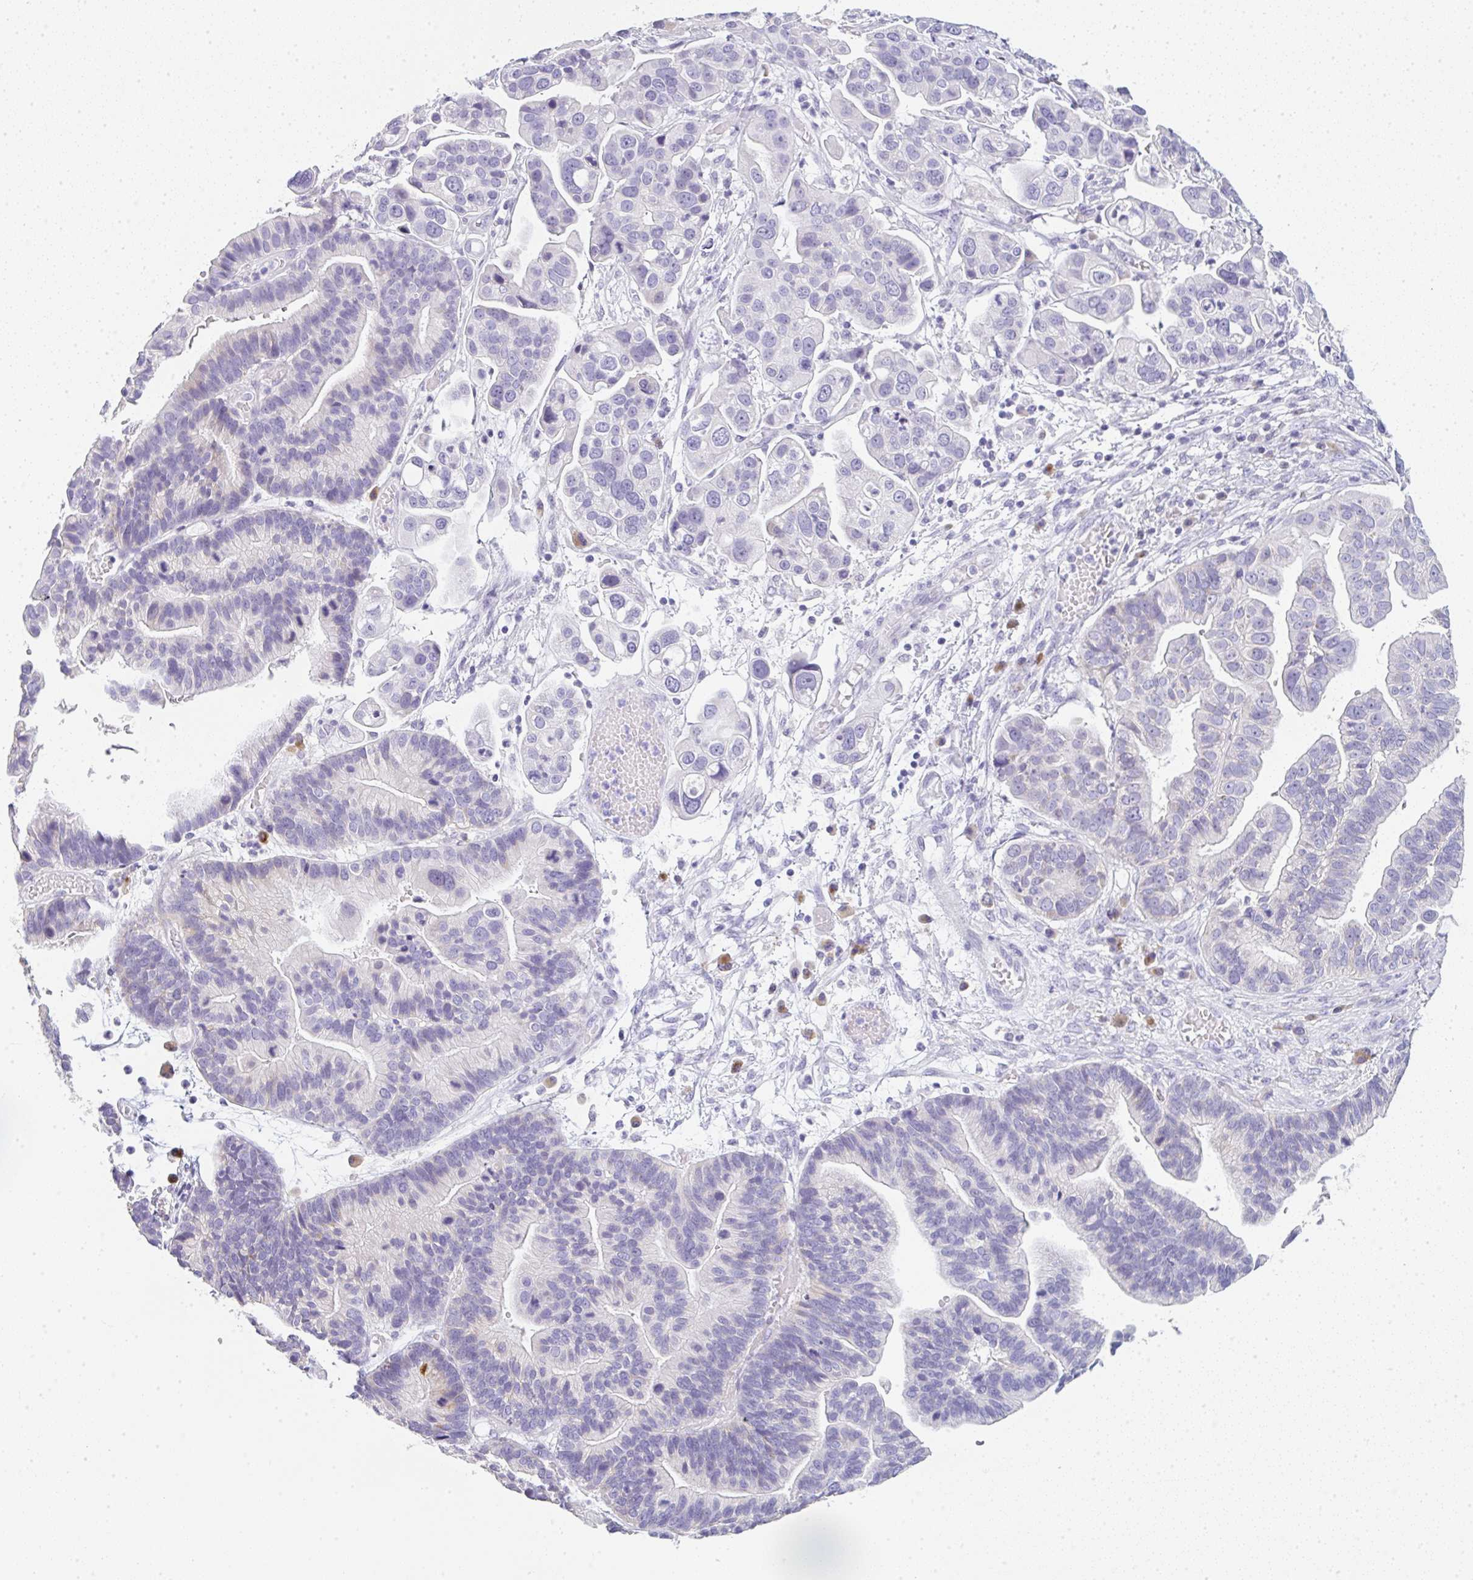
{"staining": {"intensity": "negative", "quantity": "none", "location": "none"}, "tissue": "ovarian cancer", "cell_type": "Tumor cells", "image_type": "cancer", "snomed": [{"axis": "morphology", "description": "Cystadenocarcinoma, serous, NOS"}, {"axis": "topography", "description": "Ovary"}], "caption": "A high-resolution micrograph shows immunohistochemistry staining of ovarian cancer, which exhibits no significant staining in tumor cells.", "gene": "LPAR4", "patient": {"sex": "female", "age": 56}}